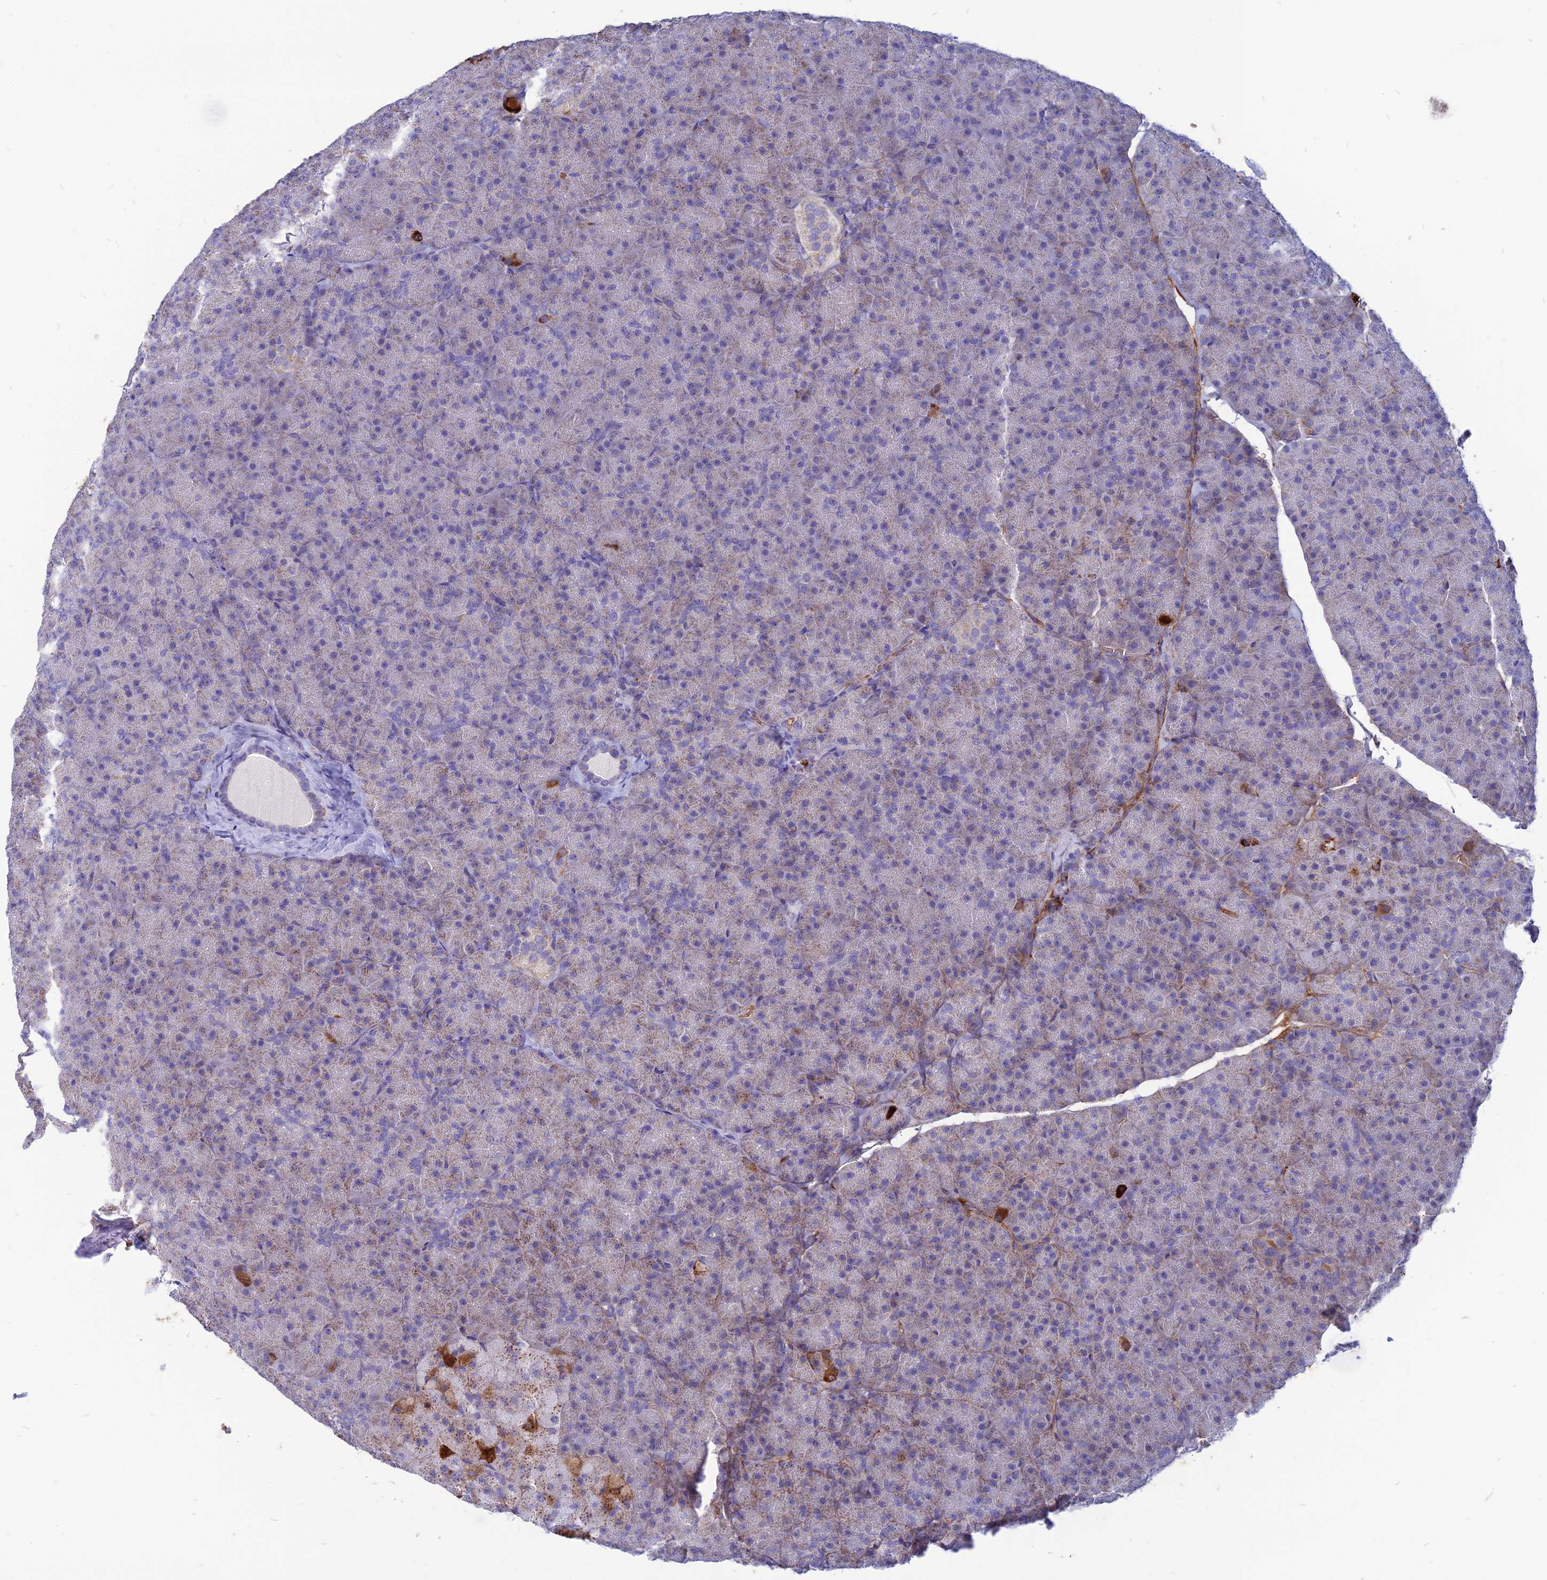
{"staining": {"intensity": "weak", "quantity": ">75%", "location": "cytoplasmic/membranous"}, "tissue": "pancreas", "cell_type": "Exocrine glandular cells", "image_type": "normal", "snomed": [{"axis": "morphology", "description": "Normal tissue, NOS"}, {"axis": "topography", "description": "Pancreas"}], "caption": "Immunohistochemistry photomicrograph of benign pancreas: human pancreas stained using IHC reveals low levels of weak protein expression localized specifically in the cytoplasmic/membranous of exocrine glandular cells, appearing as a cytoplasmic/membranous brown color.", "gene": "HHAT", "patient": {"sex": "male", "age": 36}}